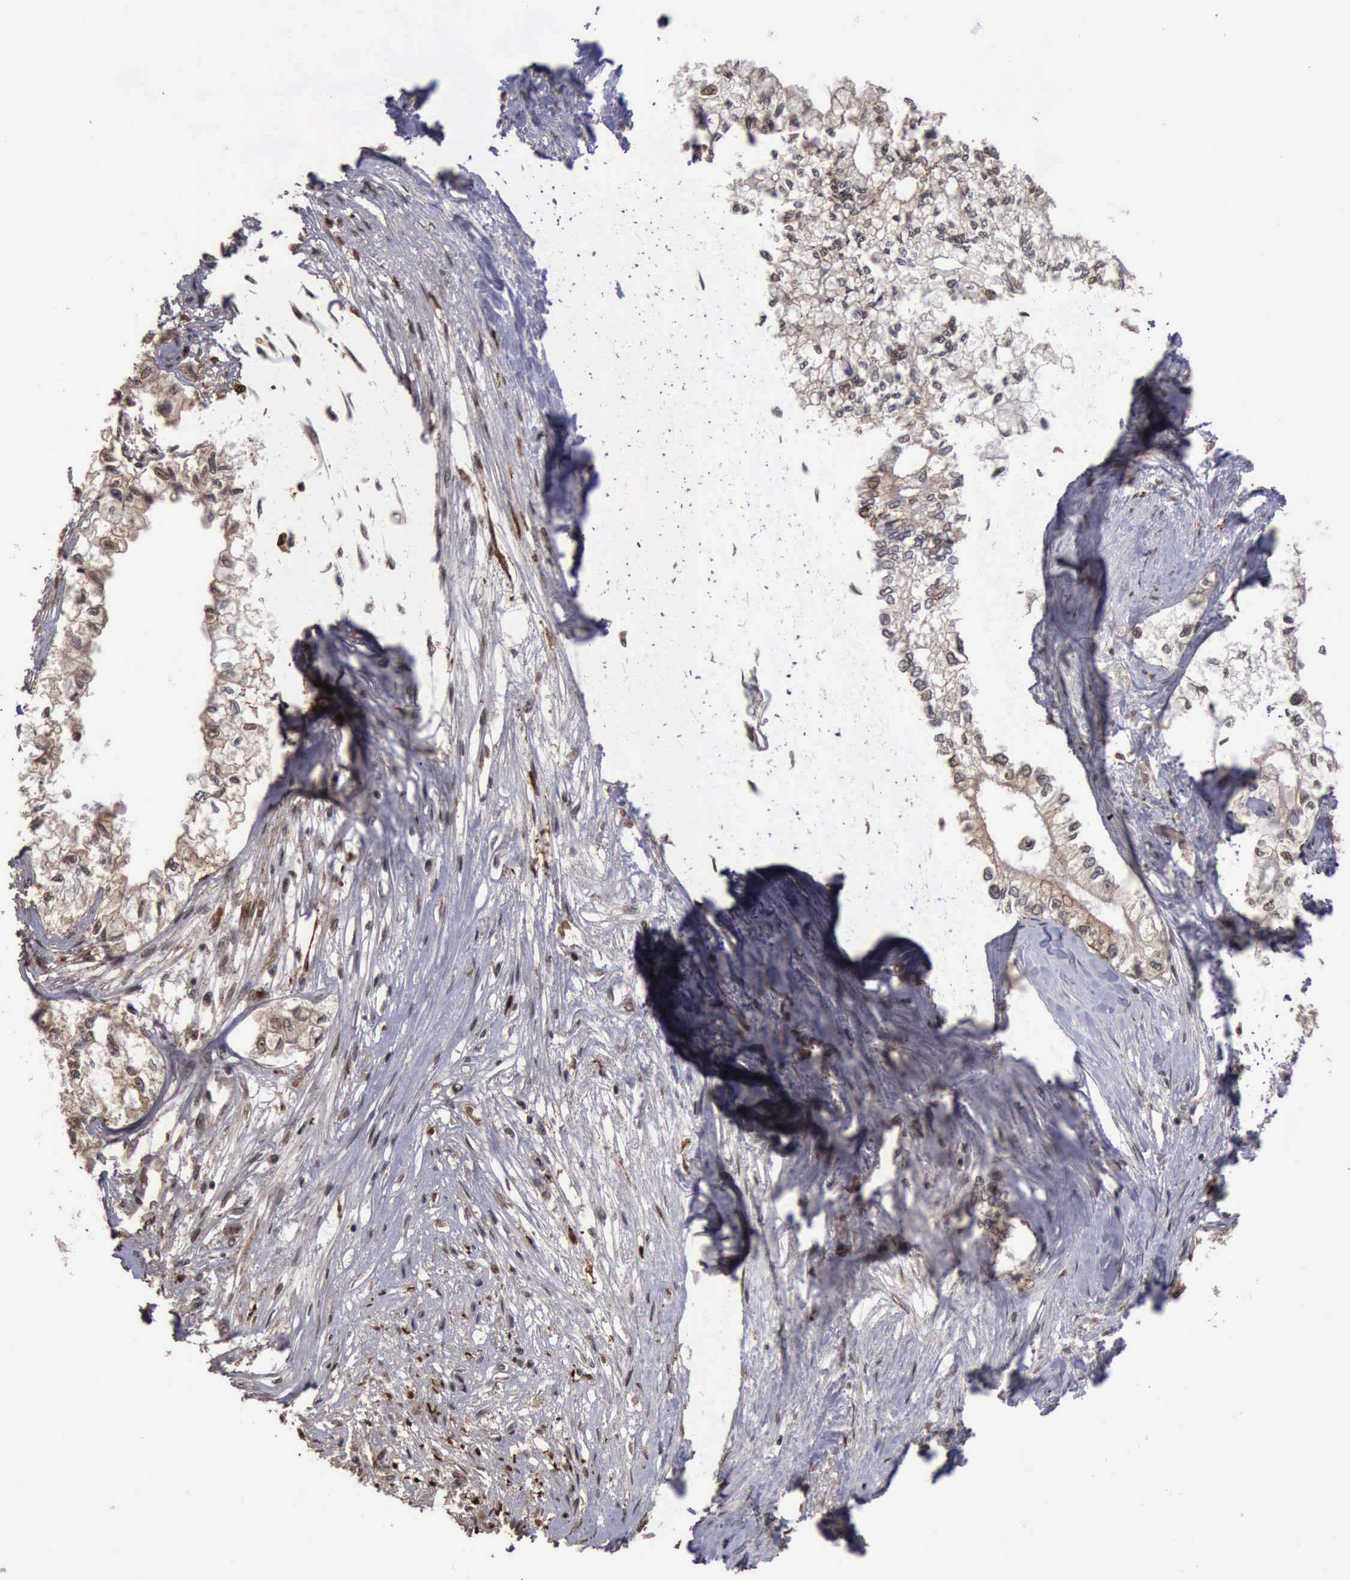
{"staining": {"intensity": "moderate", "quantity": ">75%", "location": "nuclear"}, "tissue": "pancreatic cancer", "cell_type": "Tumor cells", "image_type": "cancer", "snomed": [{"axis": "morphology", "description": "Adenocarcinoma, NOS"}, {"axis": "topography", "description": "Pancreas"}], "caption": "The photomicrograph reveals a brown stain indicating the presence of a protein in the nuclear of tumor cells in adenocarcinoma (pancreatic).", "gene": "TRMT2A", "patient": {"sex": "male", "age": 79}}